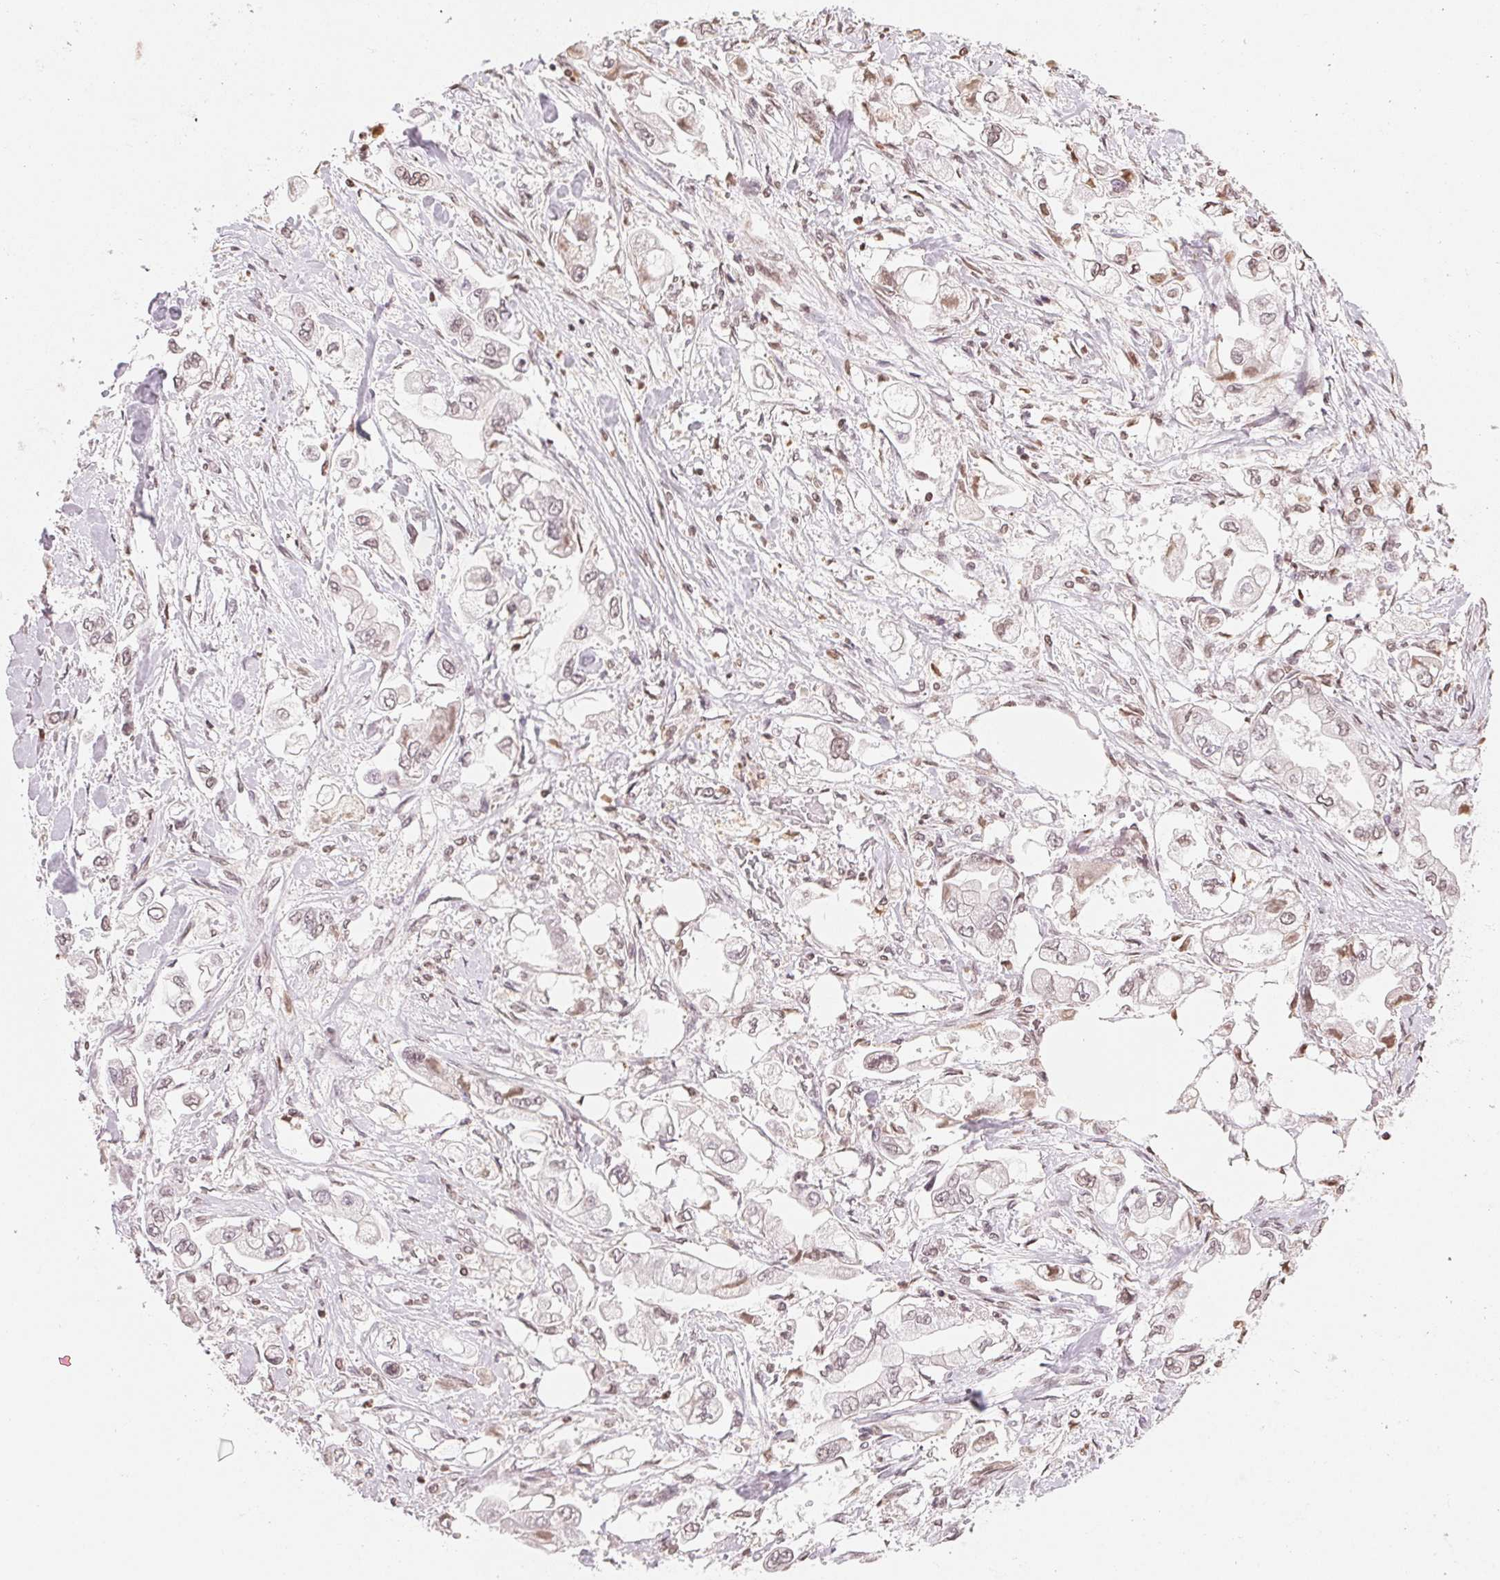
{"staining": {"intensity": "weak", "quantity": "25%-75%", "location": "nuclear"}, "tissue": "stomach cancer", "cell_type": "Tumor cells", "image_type": "cancer", "snomed": [{"axis": "morphology", "description": "Adenocarcinoma, NOS"}, {"axis": "topography", "description": "Stomach"}], "caption": "Brown immunohistochemical staining in stomach cancer exhibits weak nuclear positivity in about 25%-75% of tumor cells.", "gene": "TBP", "patient": {"sex": "male", "age": 62}}